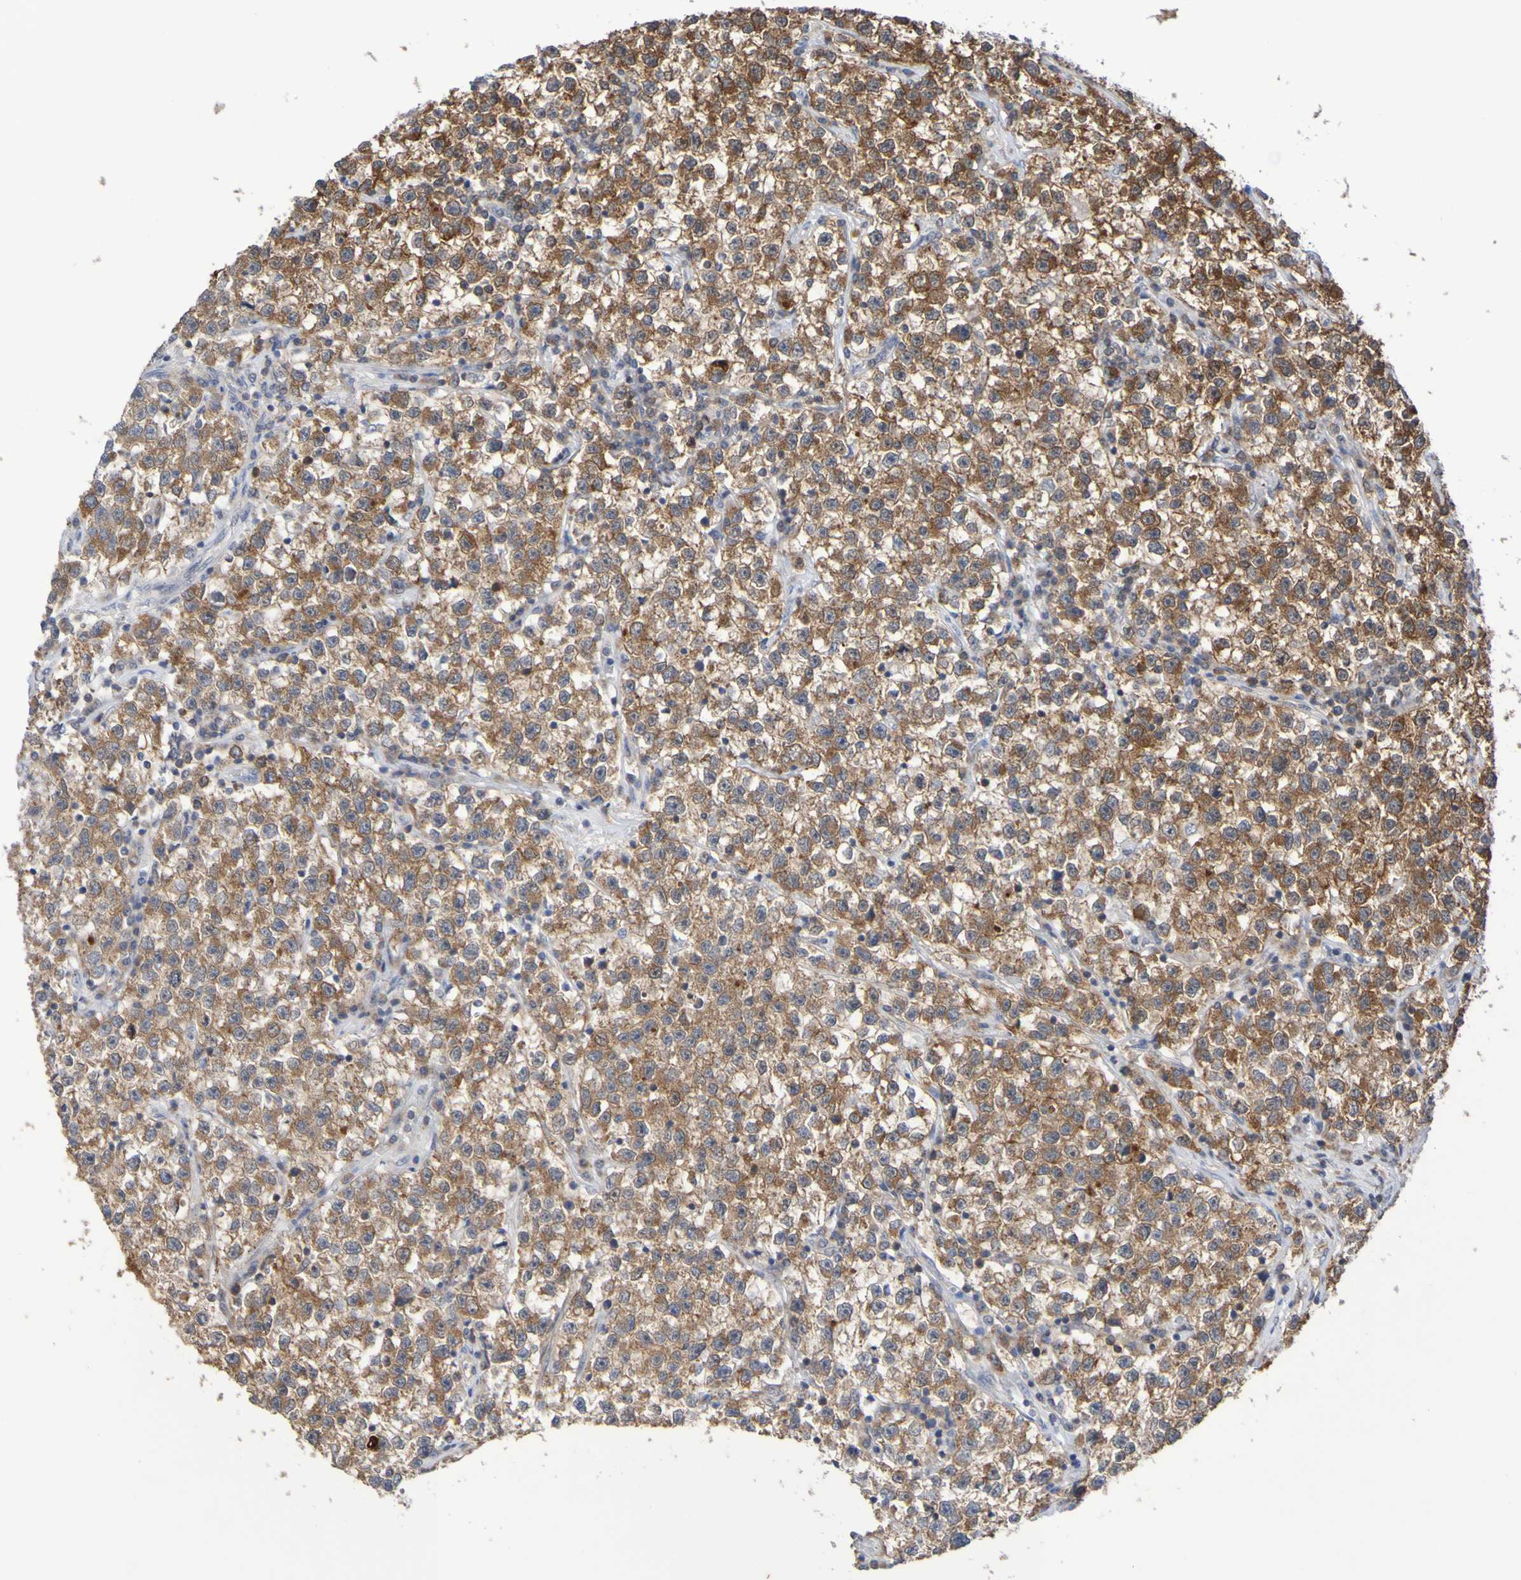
{"staining": {"intensity": "strong", "quantity": ">75%", "location": "cytoplasmic/membranous"}, "tissue": "testis cancer", "cell_type": "Tumor cells", "image_type": "cancer", "snomed": [{"axis": "morphology", "description": "Seminoma, NOS"}, {"axis": "topography", "description": "Testis"}], "caption": "This is a histology image of immunohistochemistry staining of seminoma (testis), which shows strong positivity in the cytoplasmic/membranous of tumor cells.", "gene": "ATIC", "patient": {"sex": "male", "age": 22}}